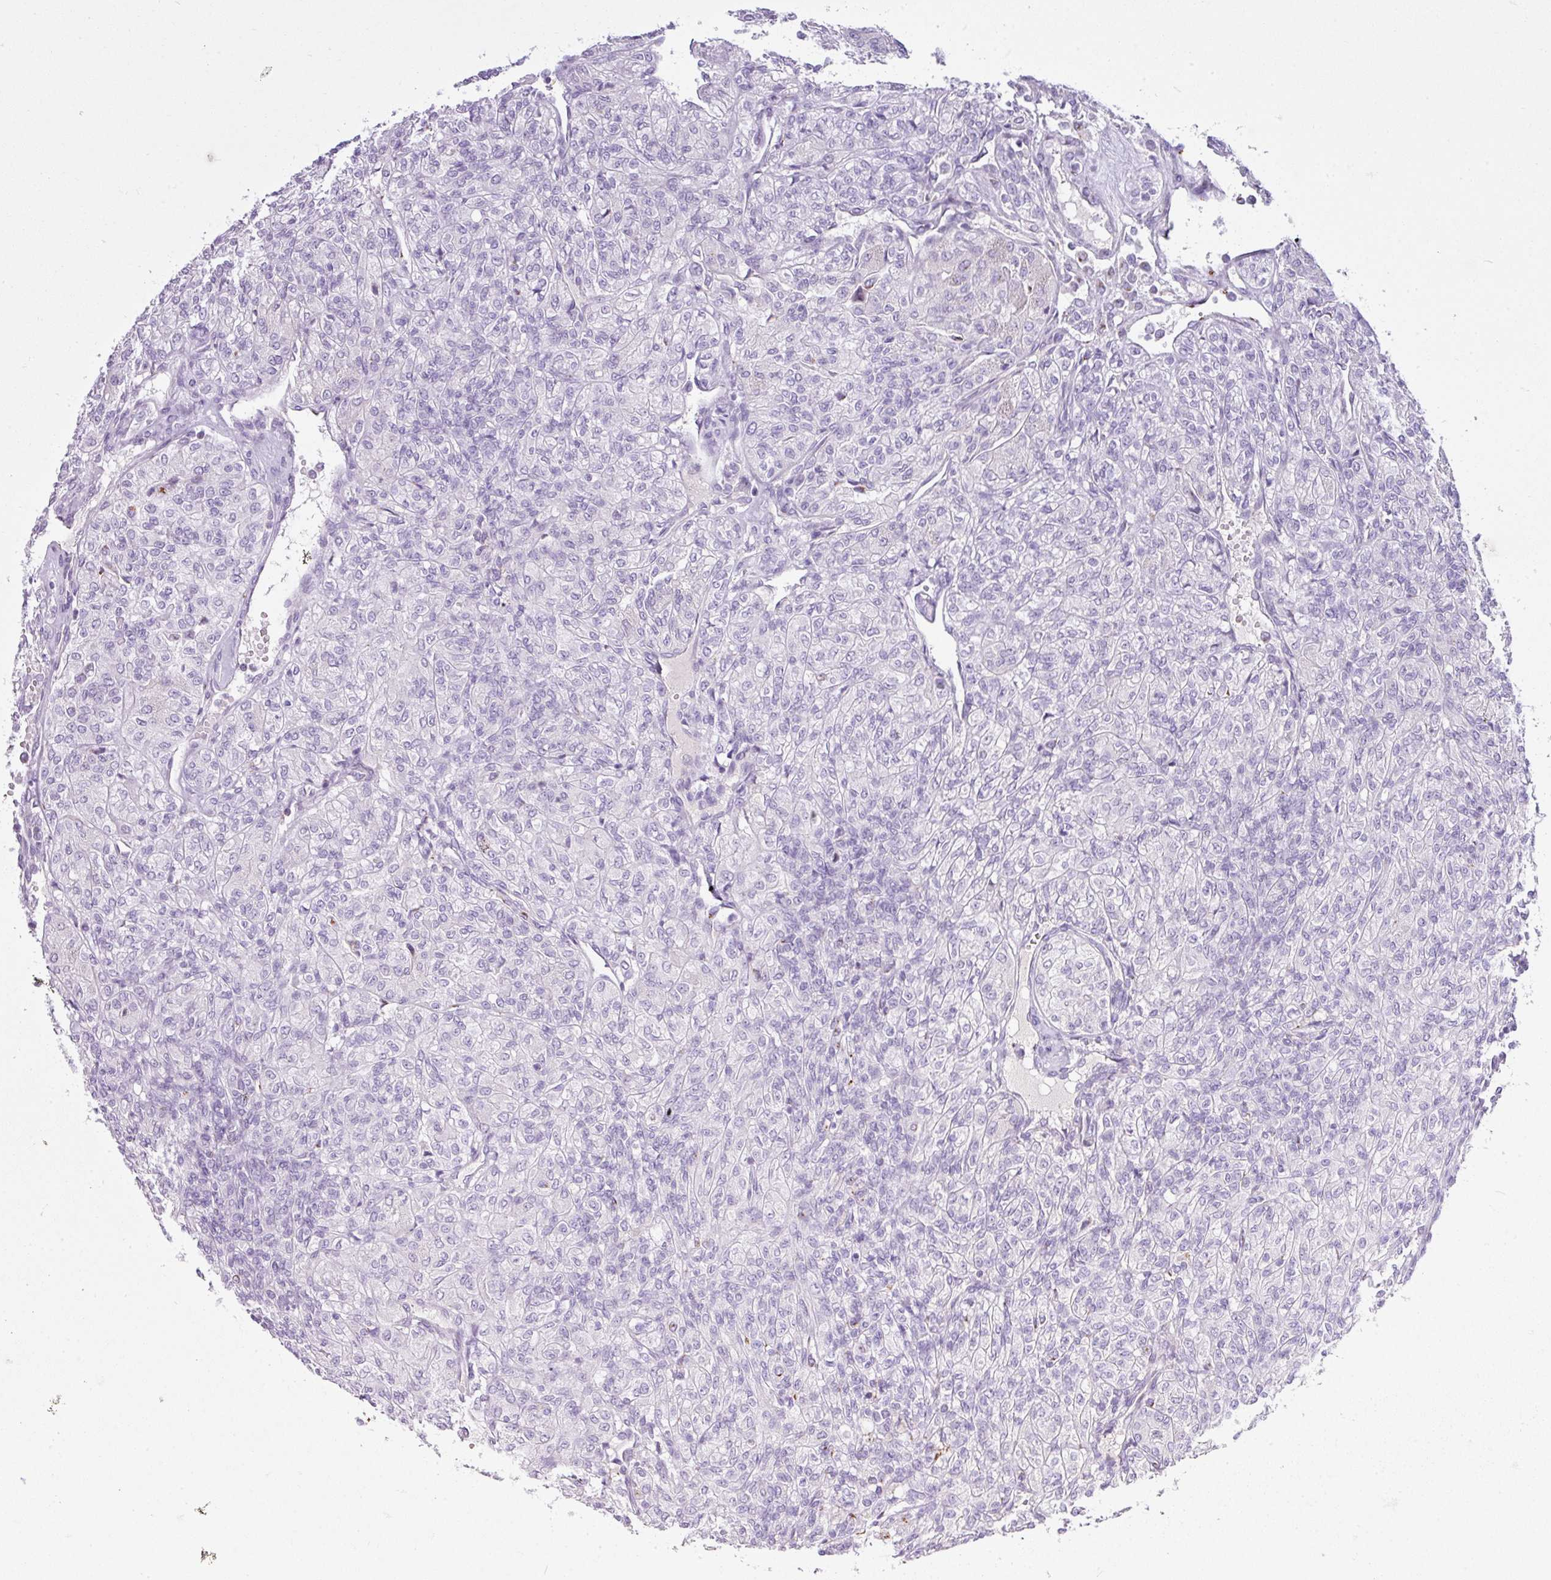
{"staining": {"intensity": "negative", "quantity": "none", "location": "none"}, "tissue": "renal cancer", "cell_type": "Tumor cells", "image_type": "cancer", "snomed": [{"axis": "morphology", "description": "Adenocarcinoma, NOS"}, {"axis": "topography", "description": "Kidney"}], "caption": "Human renal cancer stained for a protein using IHC reveals no staining in tumor cells.", "gene": "FAM43A", "patient": {"sex": "male", "age": 77}}